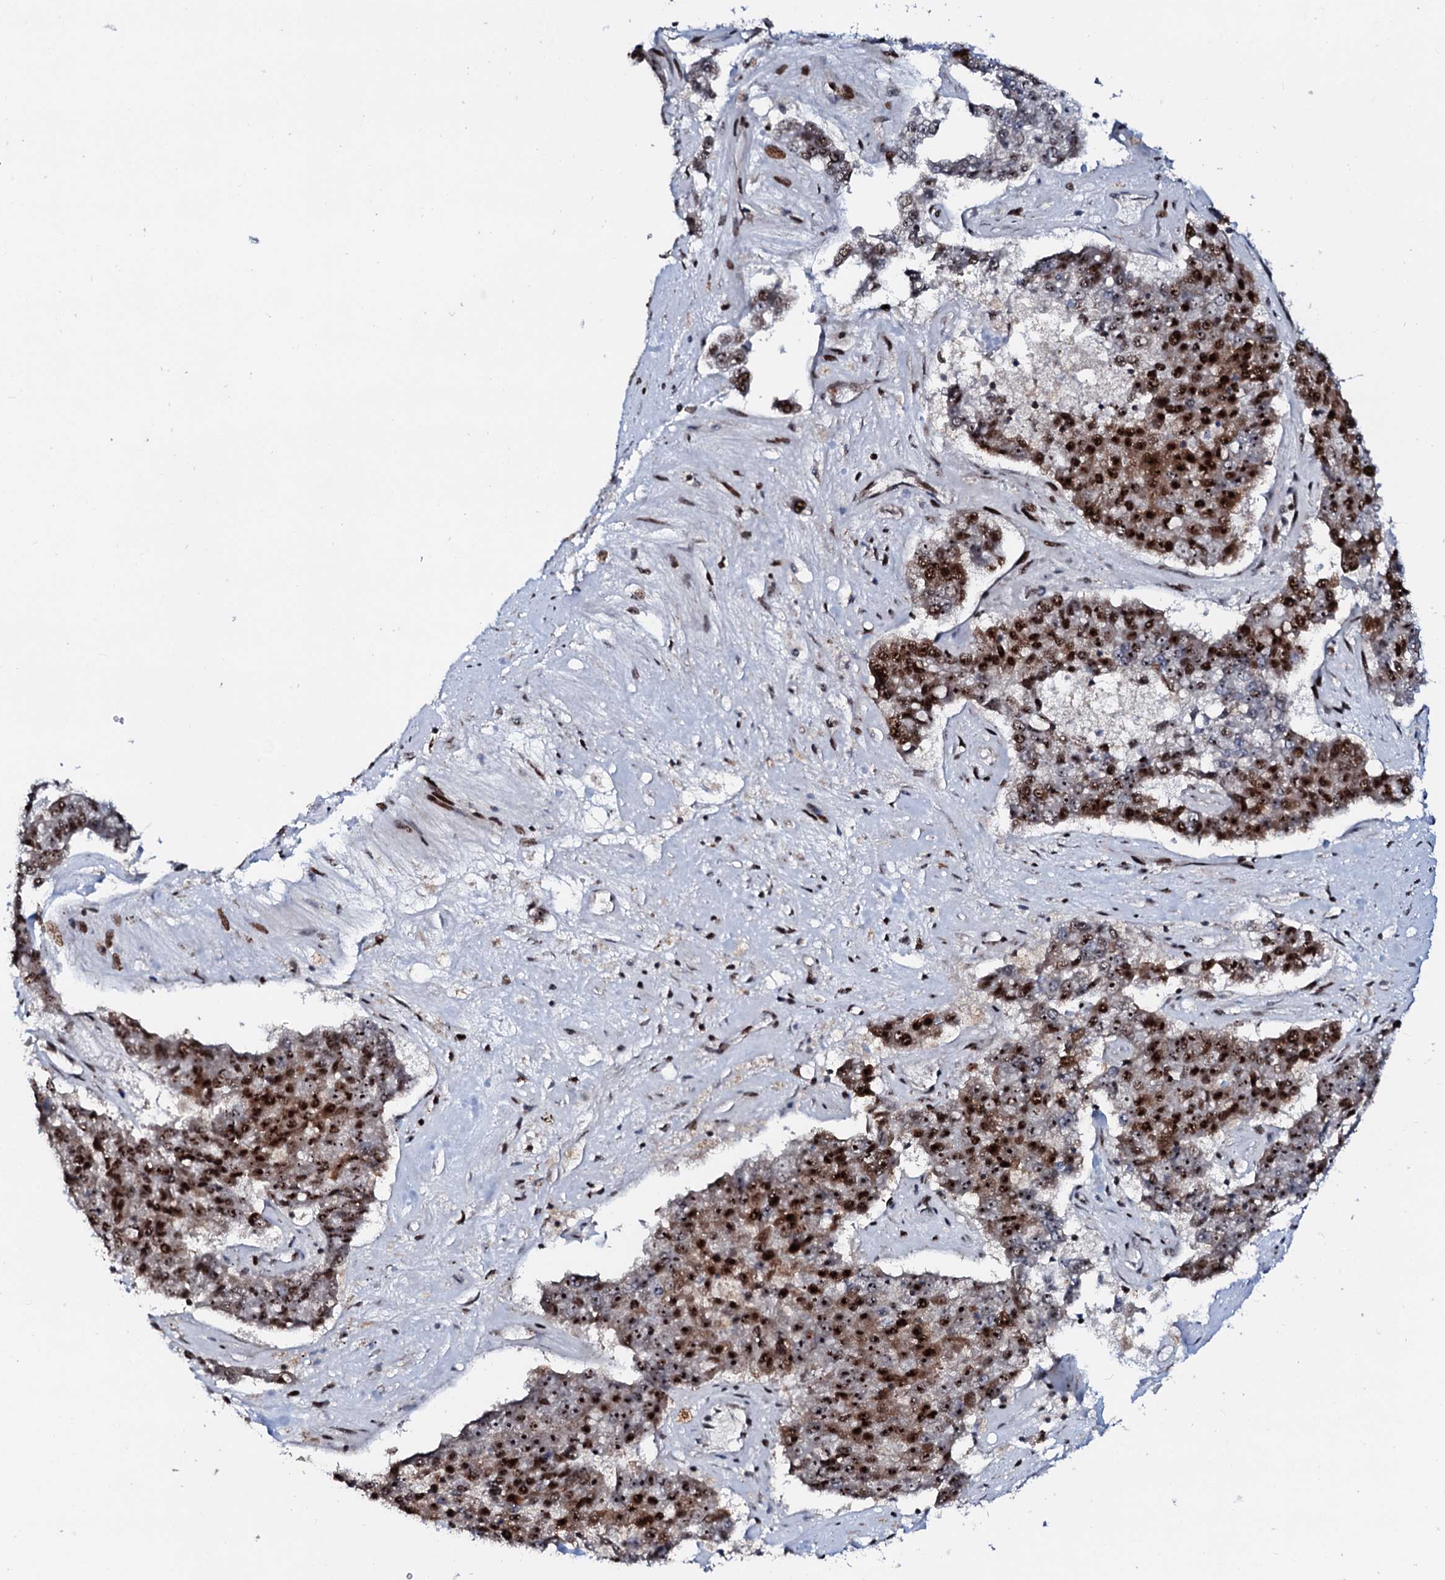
{"staining": {"intensity": "strong", "quantity": ">75%", "location": "cytoplasmic/membranous,nuclear"}, "tissue": "pancreatic cancer", "cell_type": "Tumor cells", "image_type": "cancer", "snomed": [{"axis": "morphology", "description": "Adenocarcinoma, NOS"}, {"axis": "topography", "description": "Pancreas"}], "caption": "Adenocarcinoma (pancreatic) stained with a protein marker demonstrates strong staining in tumor cells.", "gene": "NEUROG3", "patient": {"sex": "male", "age": 50}}